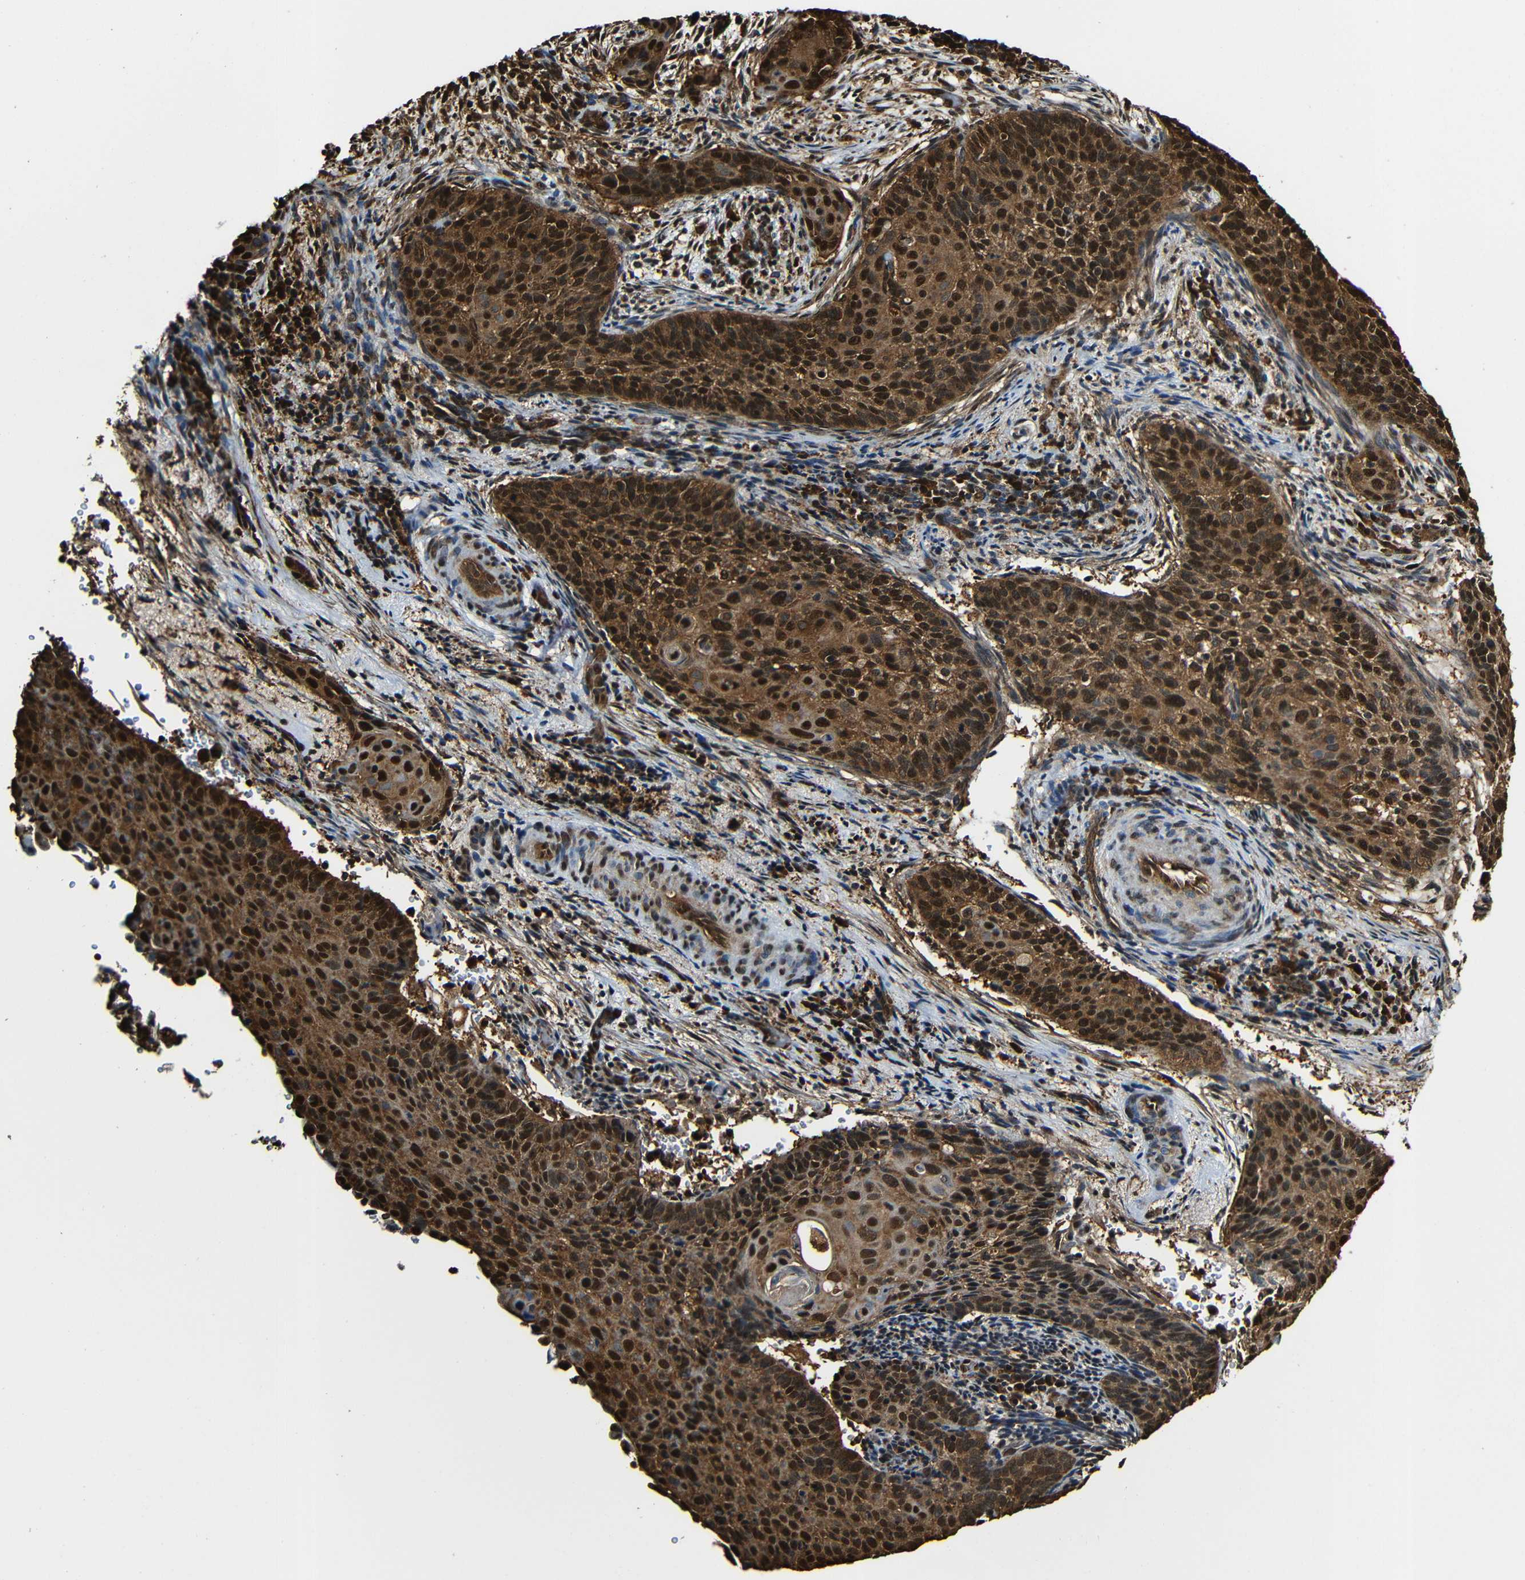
{"staining": {"intensity": "strong", "quantity": ">75%", "location": "cytoplasmic/membranous,nuclear"}, "tissue": "cervical cancer", "cell_type": "Tumor cells", "image_type": "cancer", "snomed": [{"axis": "morphology", "description": "Squamous cell carcinoma, NOS"}, {"axis": "topography", "description": "Cervix"}], "caption": "Strong cytoplasmic/membranous and nuclear expression for a protein is appreciated in about >75% of tumor cells of cervical squamous cell carcinoma using IHC.", "gene": "VCP", "patient": {"sex": "female", "age": 33}}